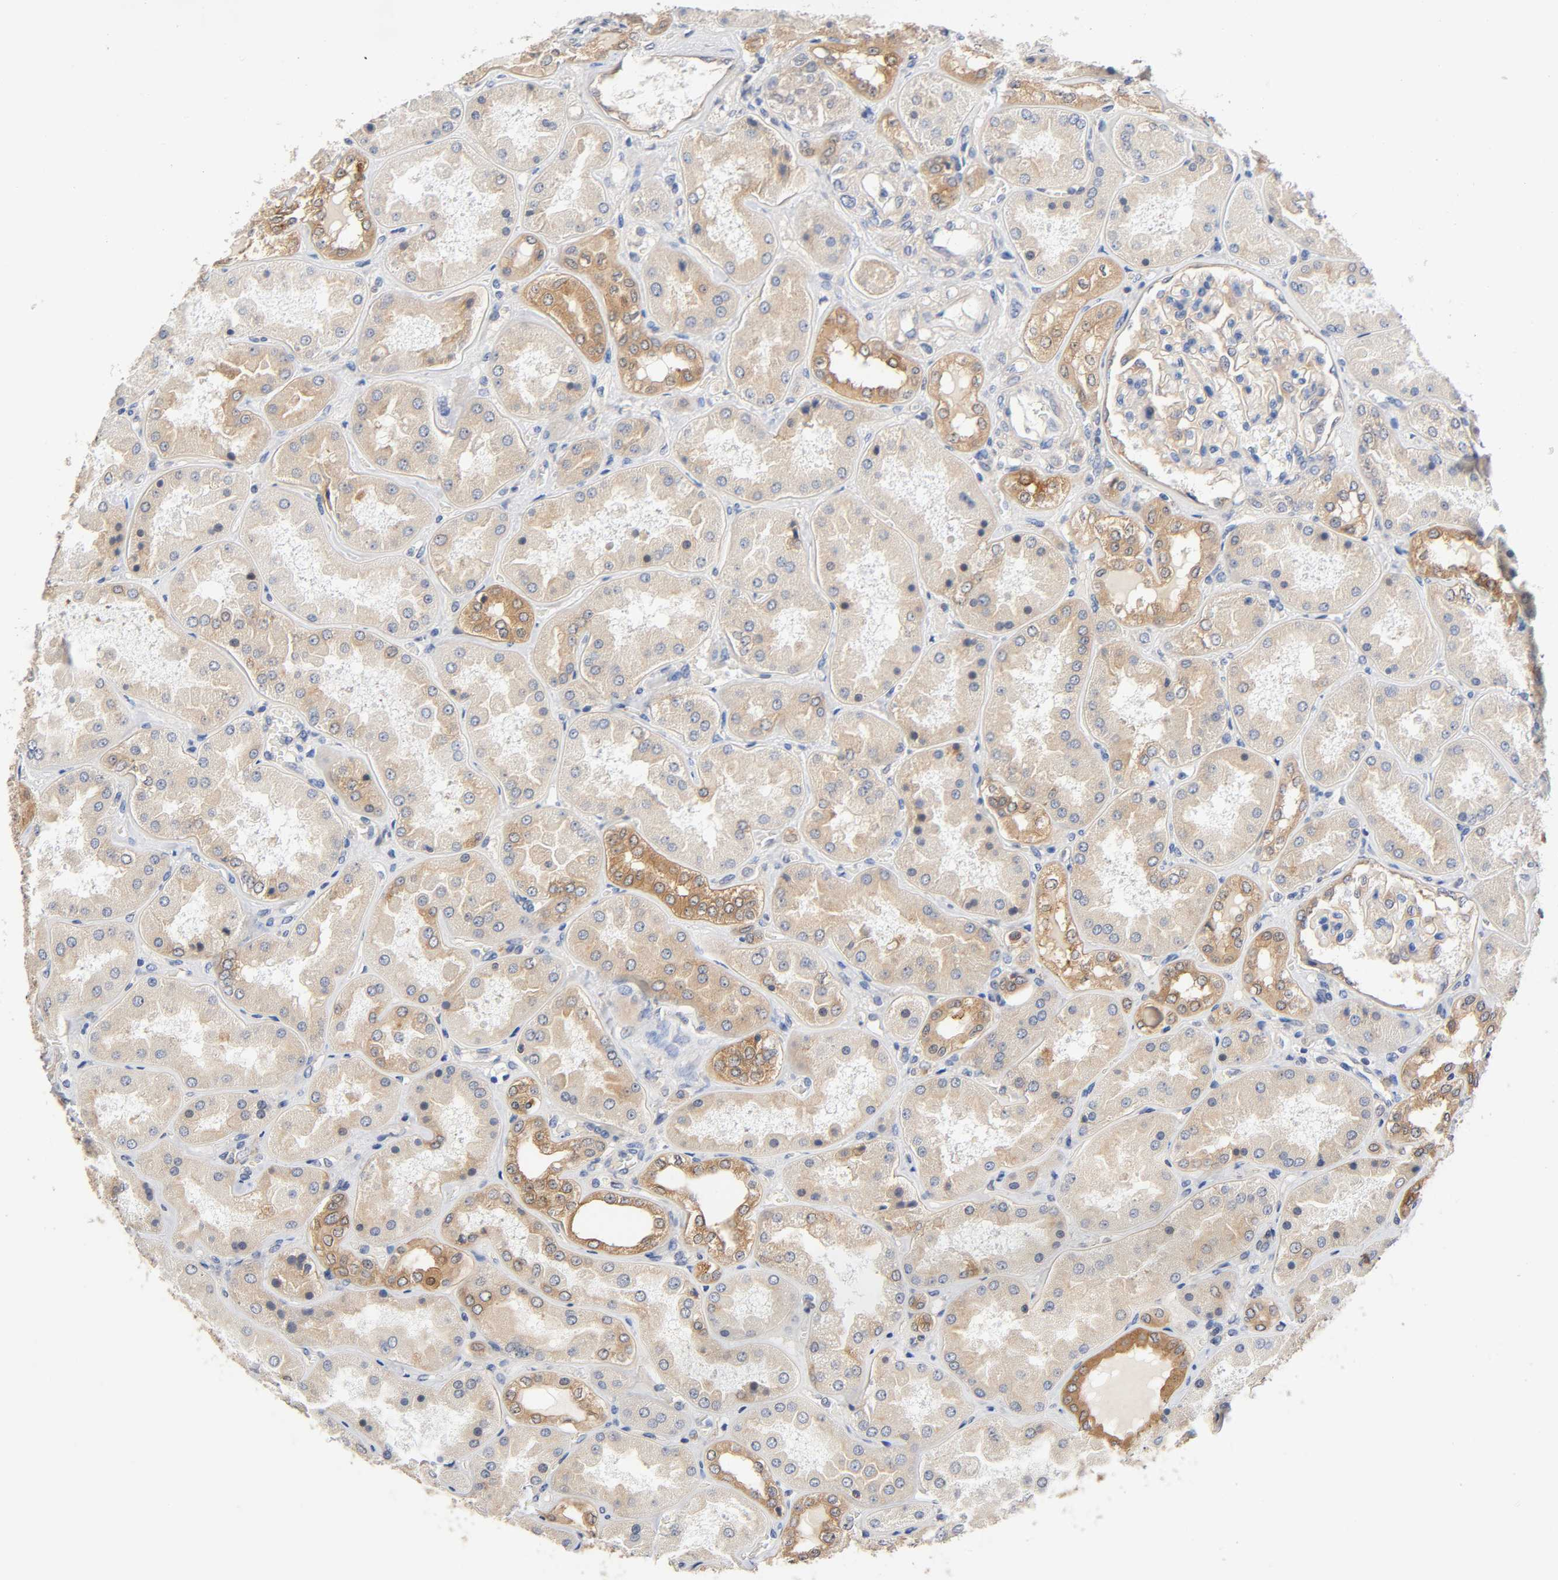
{"staining": {"intensity": "moderate", "quantity": ">75%", "location": "cytoplasmic/membranous"}, "tissue": "kidney", "cell_type": "Cells in glomeruli", "image_type": "normal", "snomed": [{"axis": "morphology", "description": "Normal tissue, NOS"}, {"axis": "topography", "description": "Kidney"}], "caption": "Approximately >75% of cells in glomeruli in unremarkable kidney reveal moderate cytoplasmic/membranous protein staining as visualized by brown immunohistochemical staining.", "gene": "PRKAB1", "patient": {"sex": "female", "age": 56}}